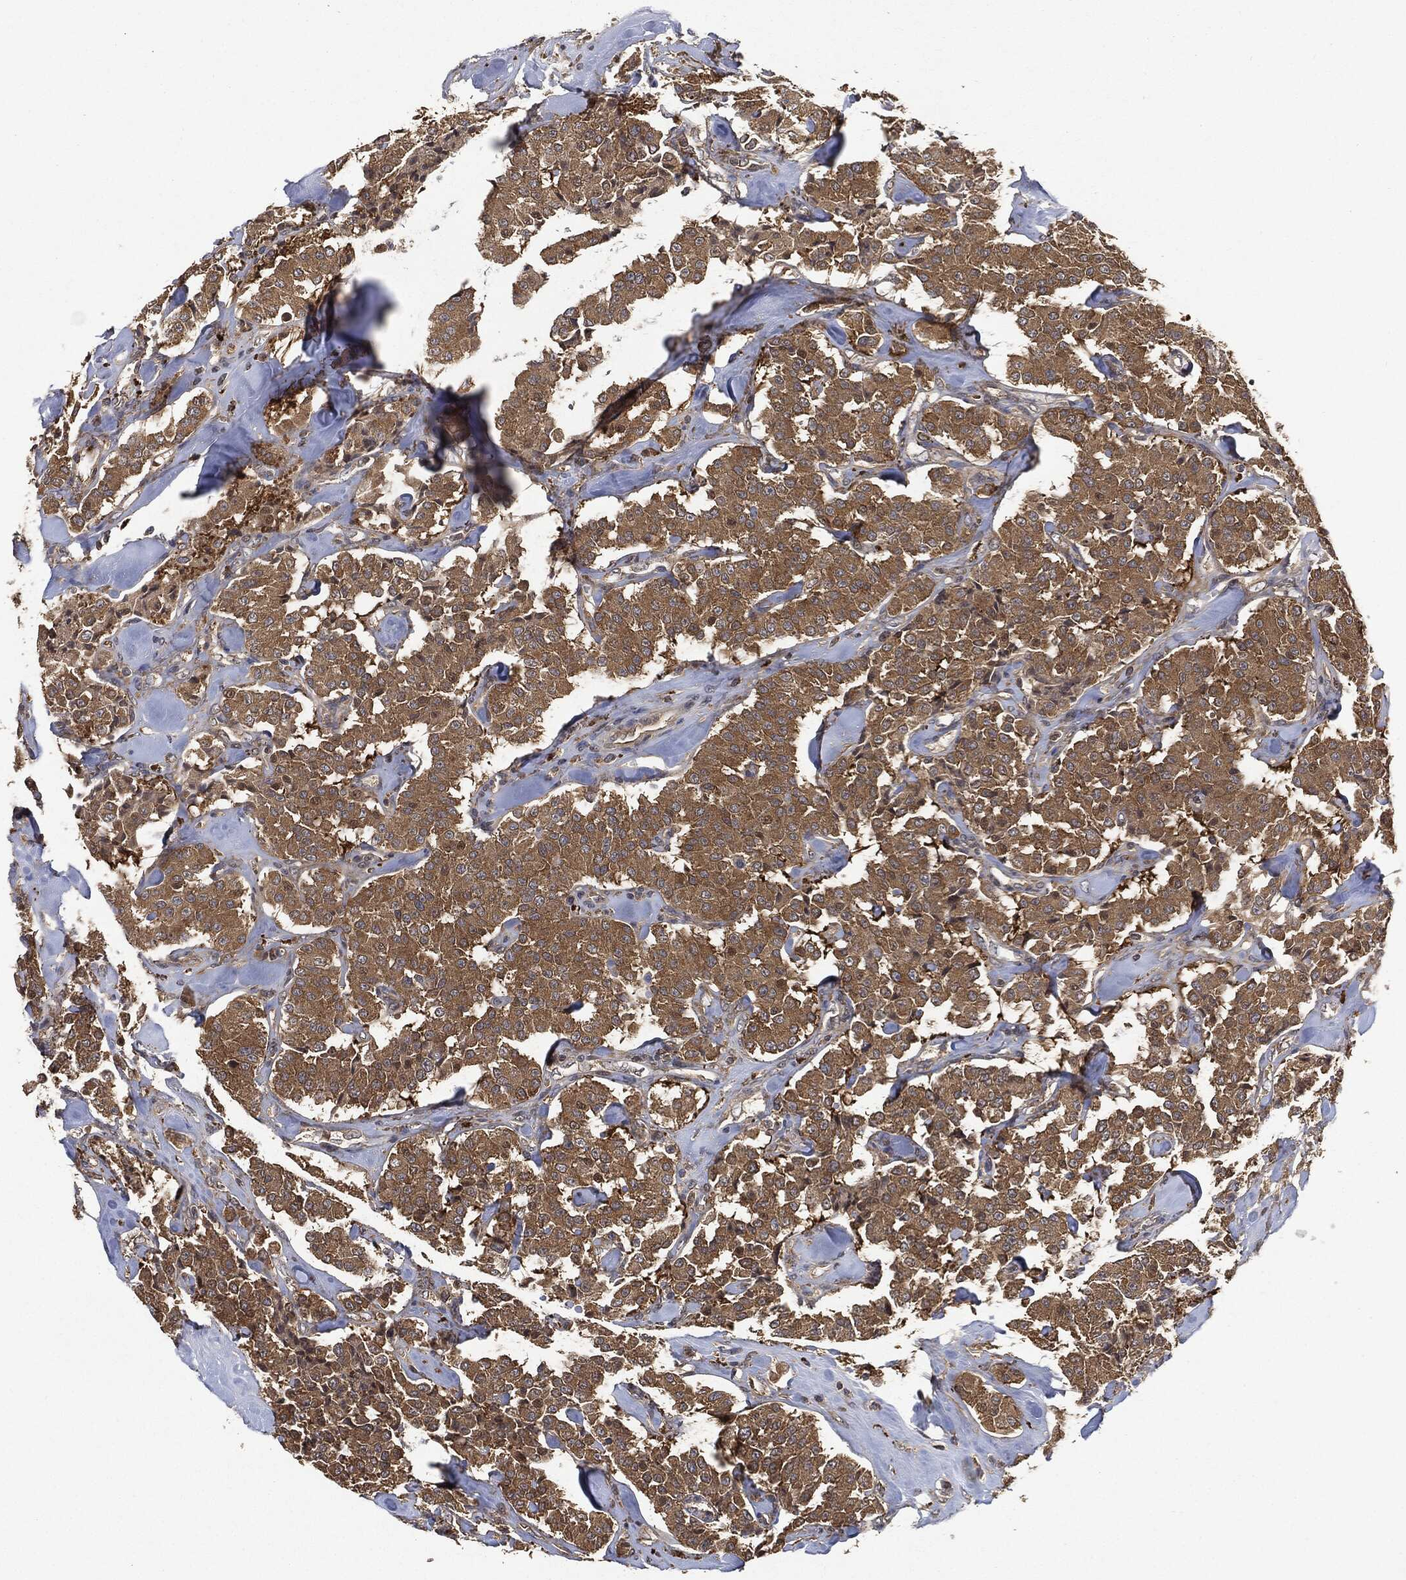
{"staining": {"intensity": "moderate", "quantity": ">75%", "location": "cytoplasmic/membranous"}, "tissue": "carcinoid", "cell_type": "Tumor cells", "image_type": "cancer", "snomed": [{"axis": "morphology", "description": "Carcinoid, malignant, NOS"}, {"axis": "topography", "description": "Pancreas"}], "caption": "An immunohistochemistry (IHC) histopathology image of tumor tissue is shown. Protein staining in brown labels moderate cytoplasmic/membranous positivity in carcinoid within tumor cells. Immunohistochemistry (ihc) stains the protein in brown and the nuclei are stained blue.", "gene": "BRAF", "patient": {"sex": "male", "age": 41}}